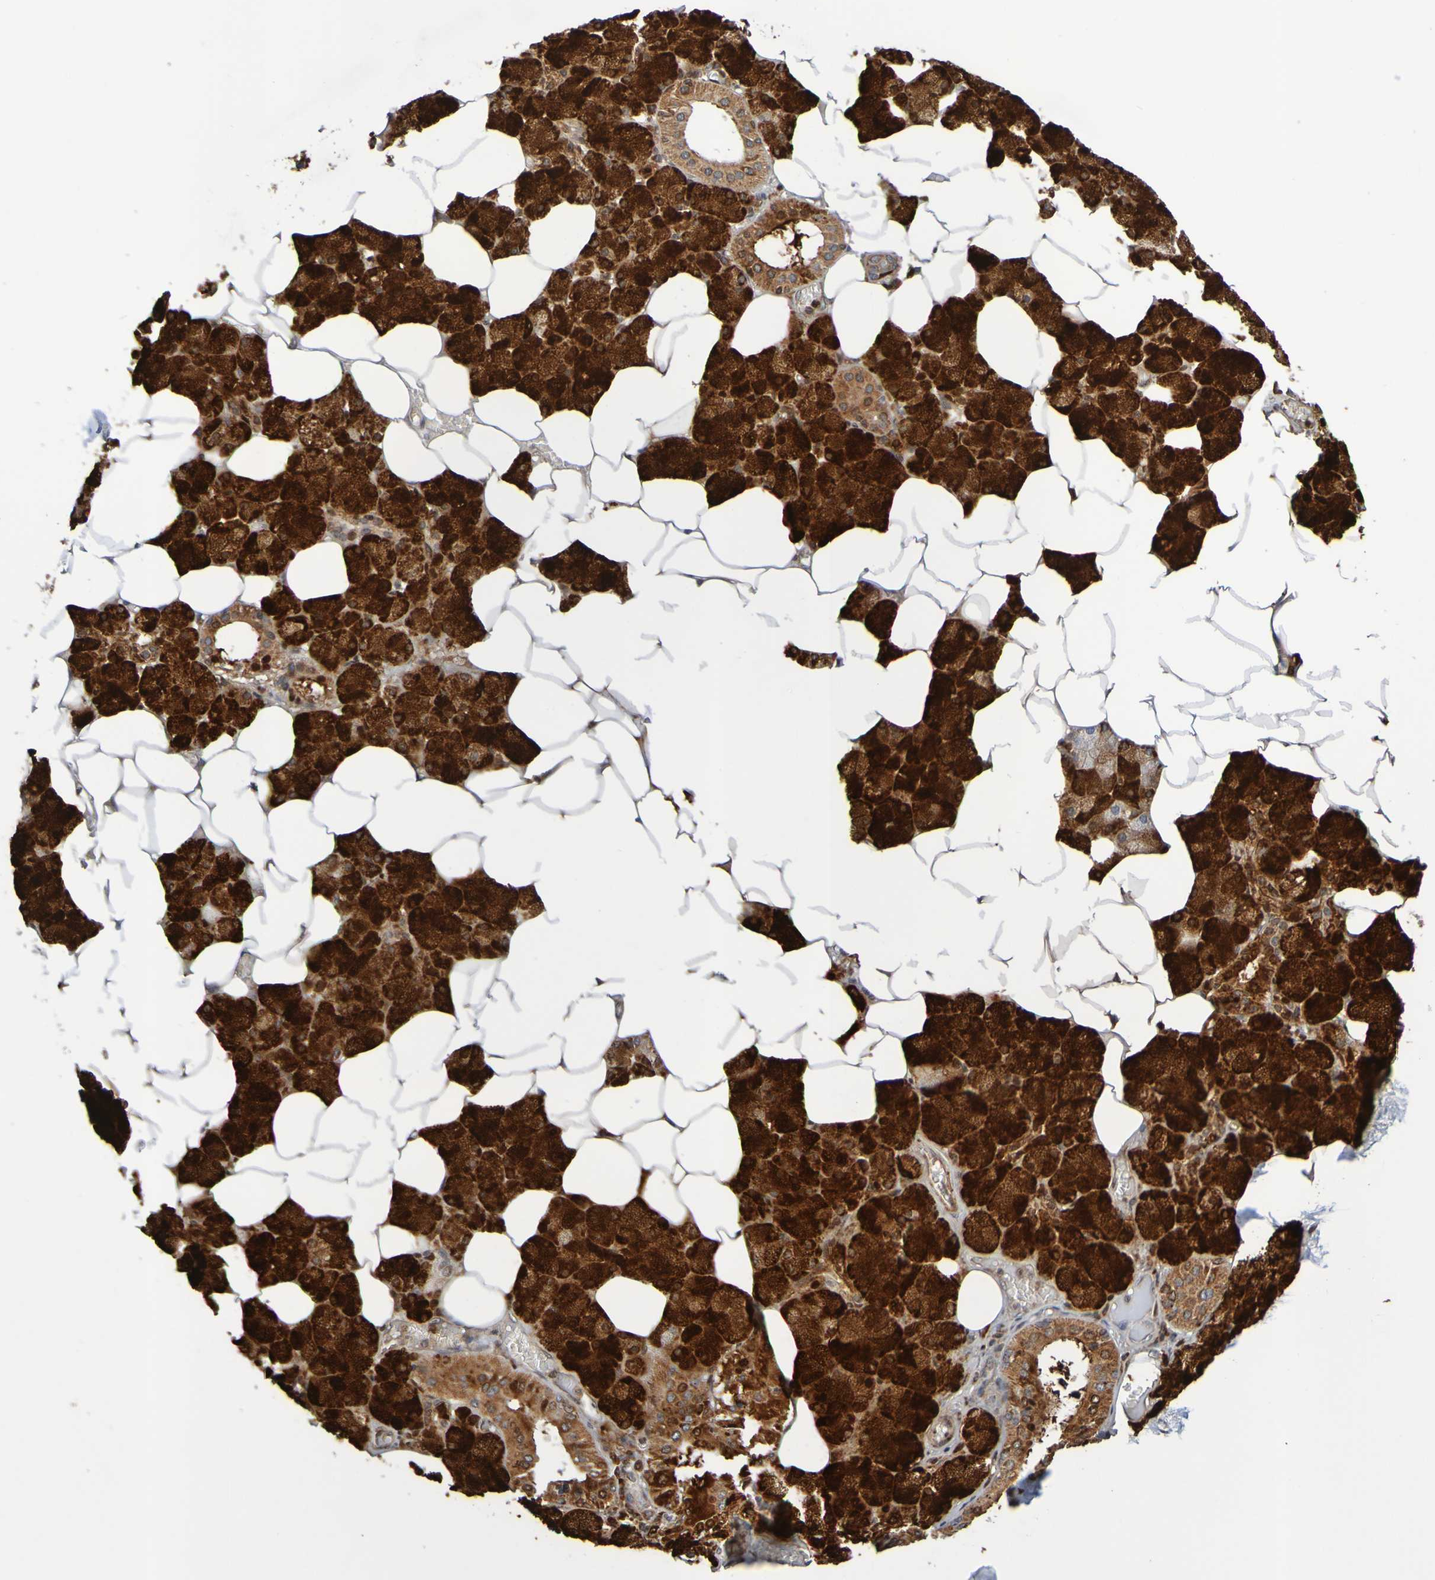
{"staining": {"intensity": "strong", "quantity": "25%-75%", "location": "cytoplasmic/membranous"}, "tissue": "salivary gland", "cell_type": "Glandular cells", "image_type": "normal", "snomed": [{"axis": "morphology", "description": "Normal tissue, NOS"}, {"axis": "topography", "description": "Salivary gland"}], "caption": "Immunohistochemical staining of benign human salivary gland exhibits strong cytoplasmic/membranous protein staining in about 25%-75% of glandular cells.", "gene": "CCDC51", "patient": {"sex": "male", "age": 62}}